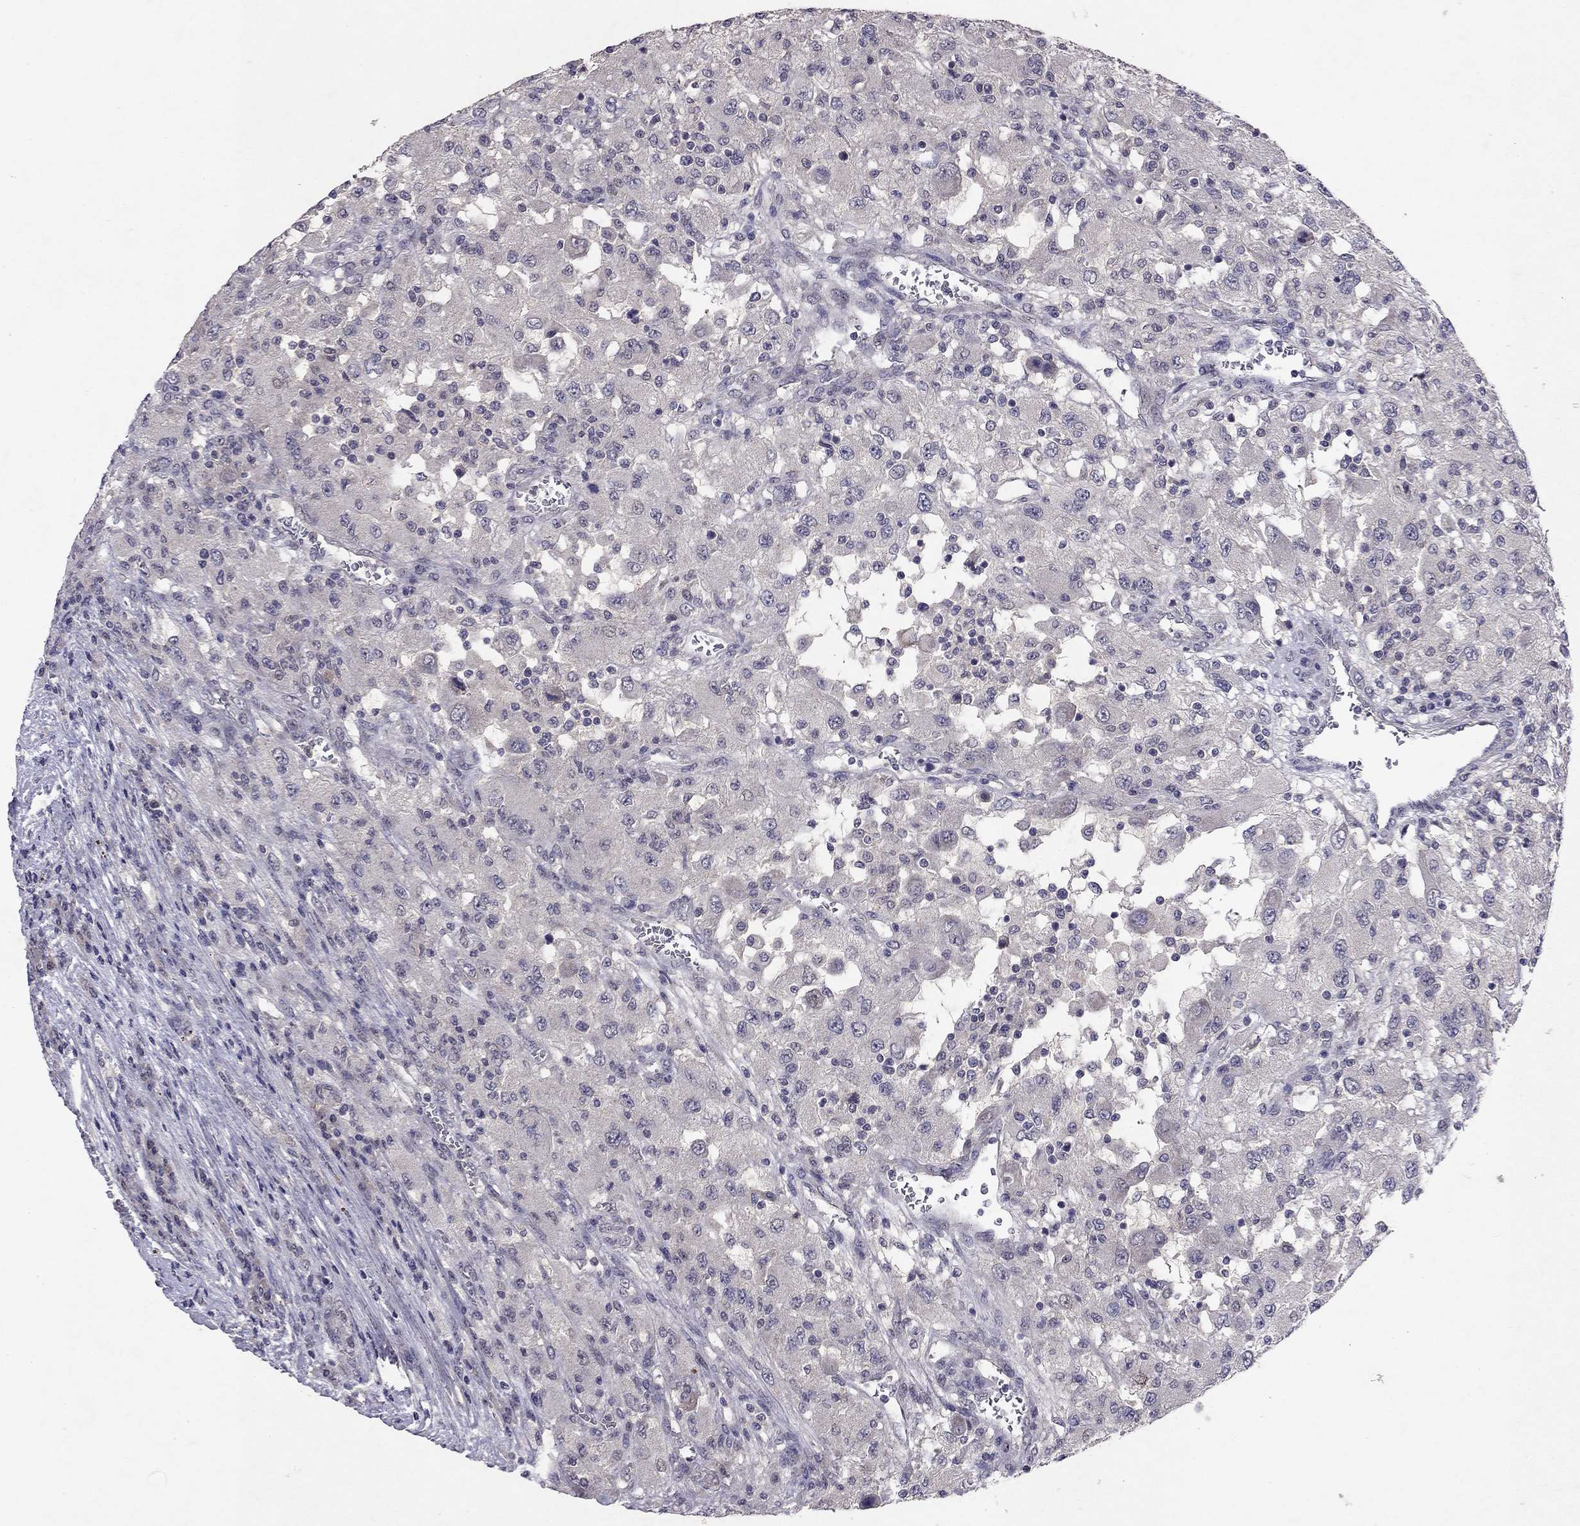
{"staining": {"intensity": "negative", "quantity": "none", "location": "none"}, "tissue": "renal cancer", "cell_type": "Tumor cells", "image_type": "cancer", "snomed": [{"axis": "morphology", "description": "Adenocarcinoma, NOS"}, {"axis": "topography", "description": "Kidney"}], "caption": "IHC image of adenocarcinoma (renal) stained for a protein (brown), which exhibits no expression in tumor cells.", "gene": "ESR2", "patient": {"sex": "female", "age": 67}}